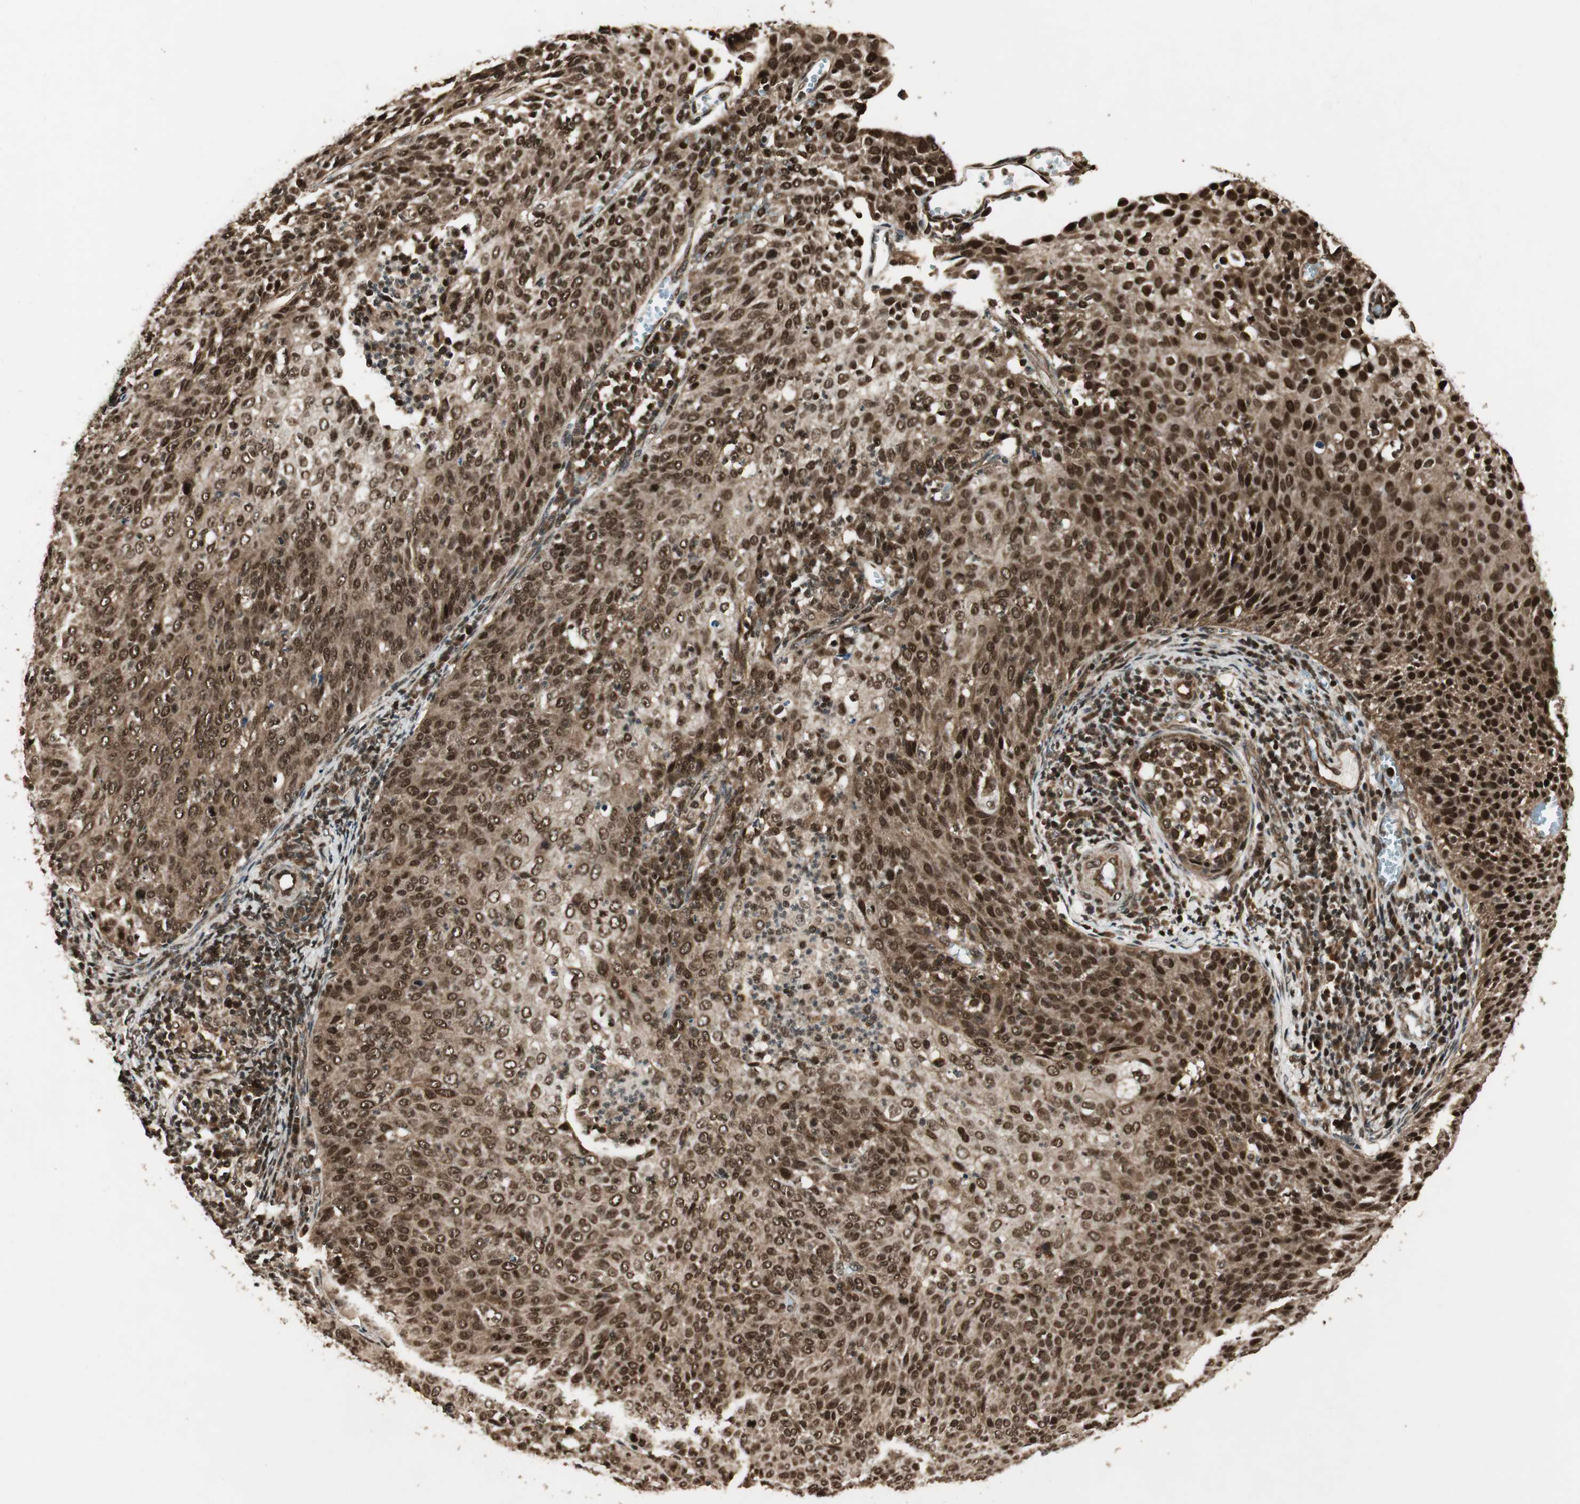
{"staining": {"intensity": "strong", "quantity": ">75%", "location": "cytoplasmic/membranous,nuclear"}, "tissue": "cervical cancer", "cell_type": "Tumor cells", "image_type": "cancer", "snomed": [{"axis": "morphology", "description": "Squamous cell carcinoma, NOS"}, {"axis": "topography", "description": "Cervix"}], "caption": "Immunohistochemical staining of cervical cancer (squamous cell carcinoma) exhibits strong cytoplasmic/membranous and nuclear protein expression in approximately >75% of tumor cells.", "gene": "RPA3", "patient": {"sex": "female", "age": 38}}